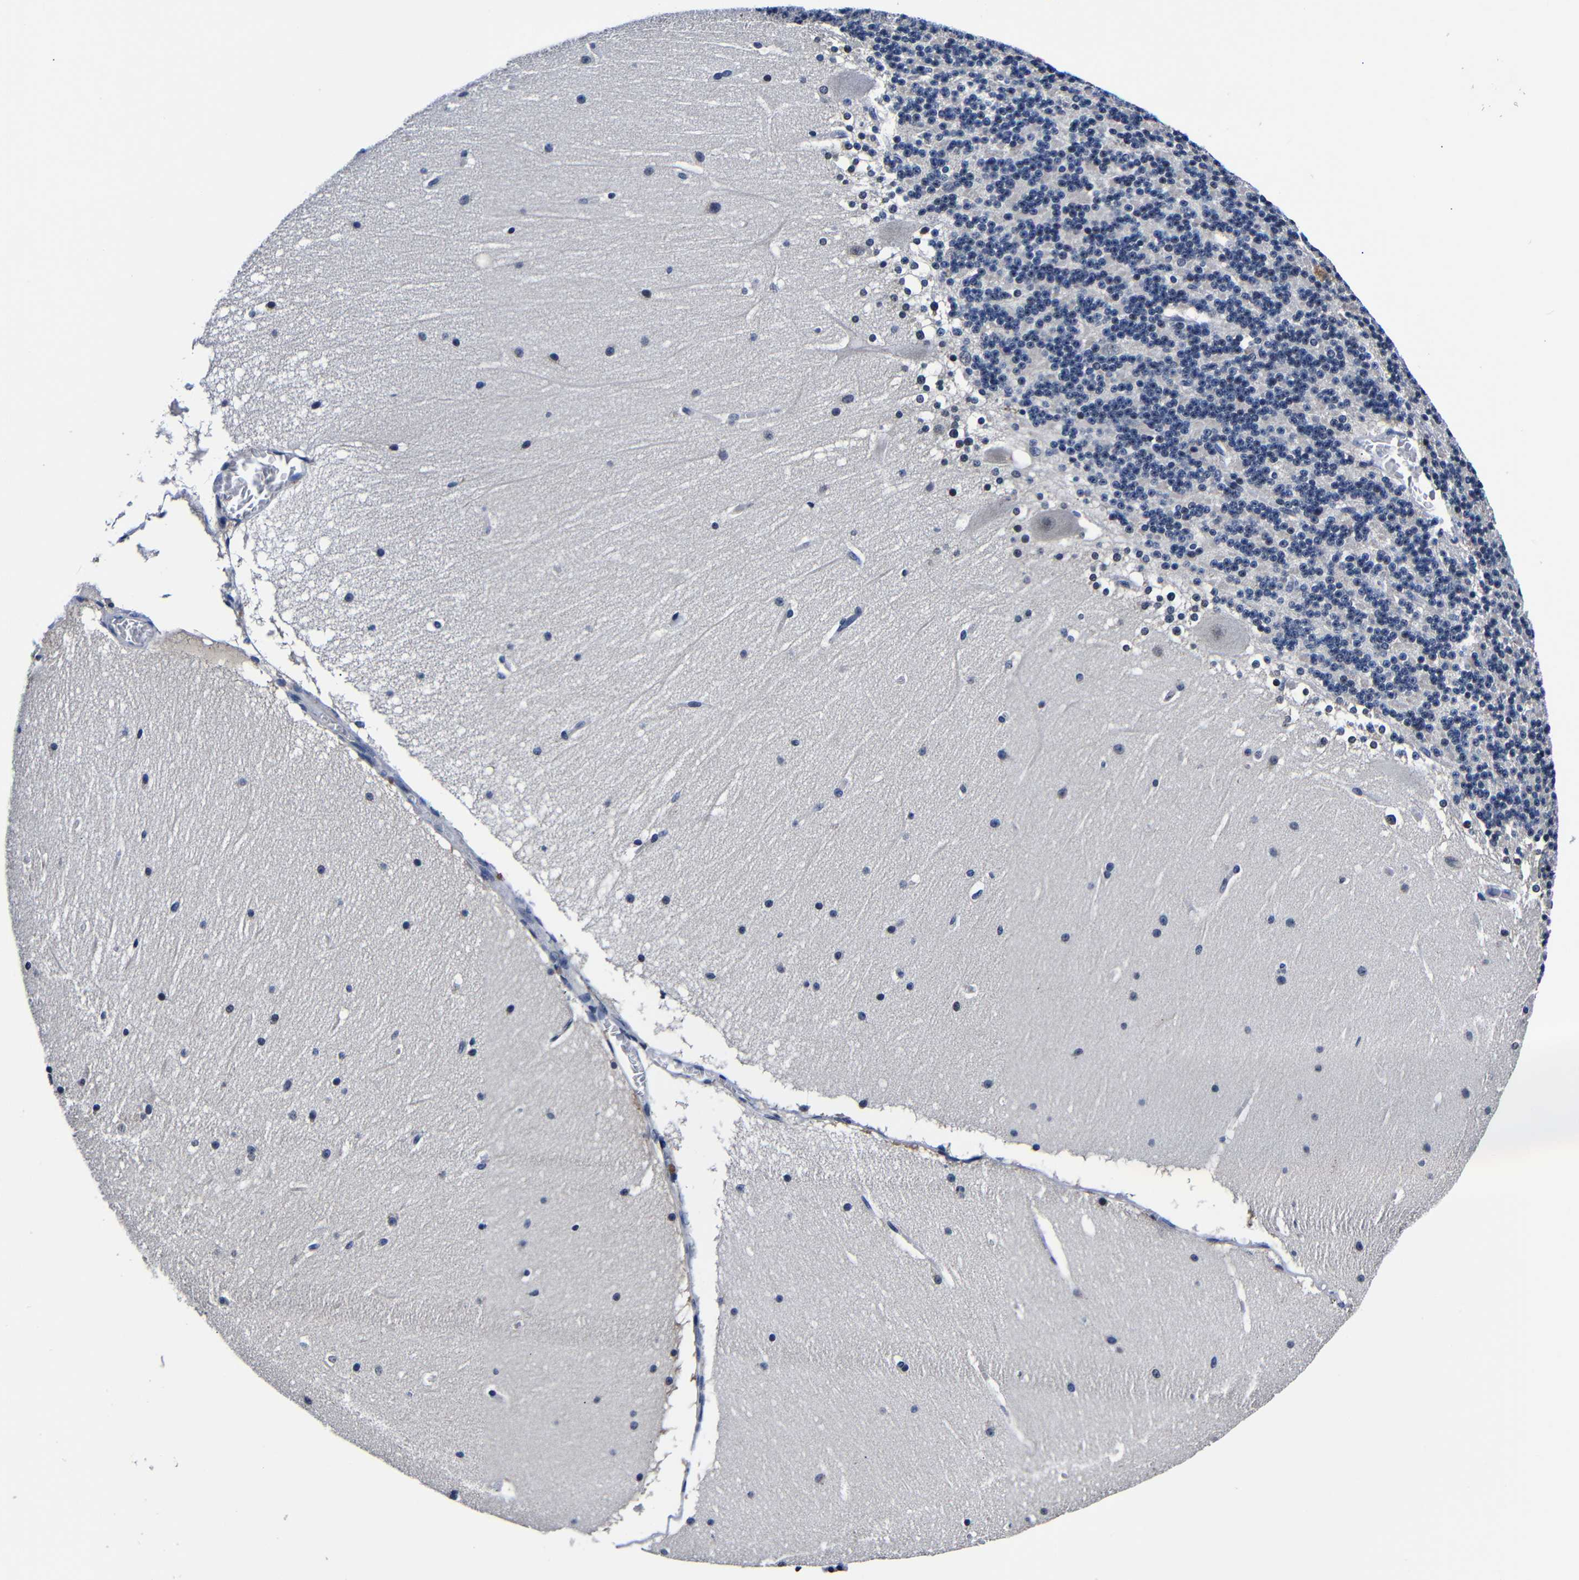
{"staining": {"intensity": "negative", "quantity": "none", "location": "none"}, "tissue": "cerebellum", "cell_type": "Cells in granular layer", "image_type": "normal", "snomed": [{"axis": "morphology", "description": "Normal tissue, NOS"}, {"axis": "topography", "description": "Cerebellum"}], "caption": "The image reveals no staining of cells in granular layer in normal cerebellum.", "gene": "DEPP1", "patient": {"sex": "female", "age": 19}}